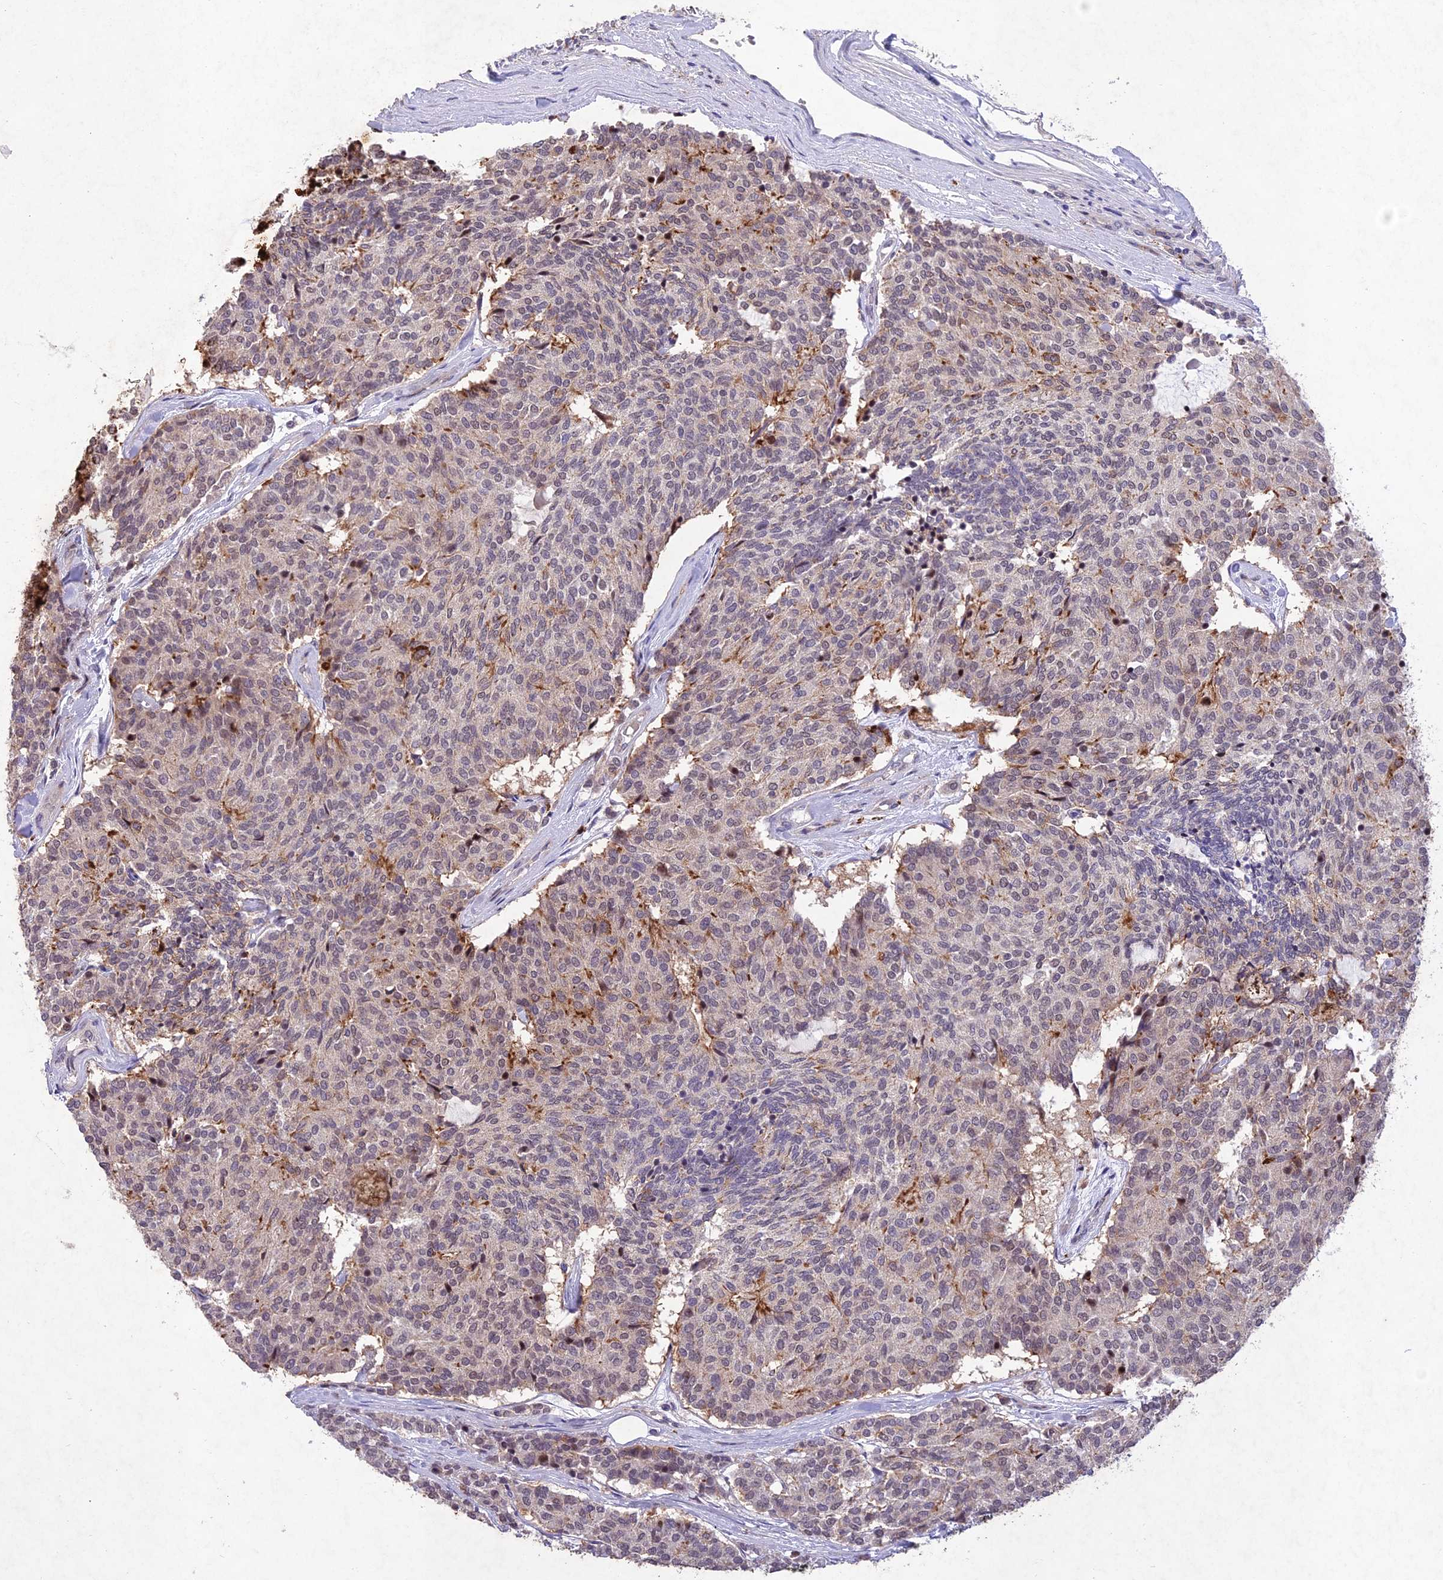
{"staining": {"intensity": "moderate", "quantity": "<25%", "location": "cytoplasmic/membranous"}, "tissue": "carcinoid", "cell_type": "Tumor cells", "image_type": "cancer", "snomed": [{"axis": "morphology", "description": "Carcinoid, malignant, NOS"}, {"axis": "topography", "description": "Pancreas"}], "caption": "This histopathology image demonstrates carcinoid (malignant) stained with immunohistochemistry (IHC) to label a protein in brown. The cytoplasmic/membranous of tumor cells show moderate positivity for the protein. Nuclei are counter-stained blue.", "gene": "ANKRD52", "patient": {"sex": "female", "age": 54}}